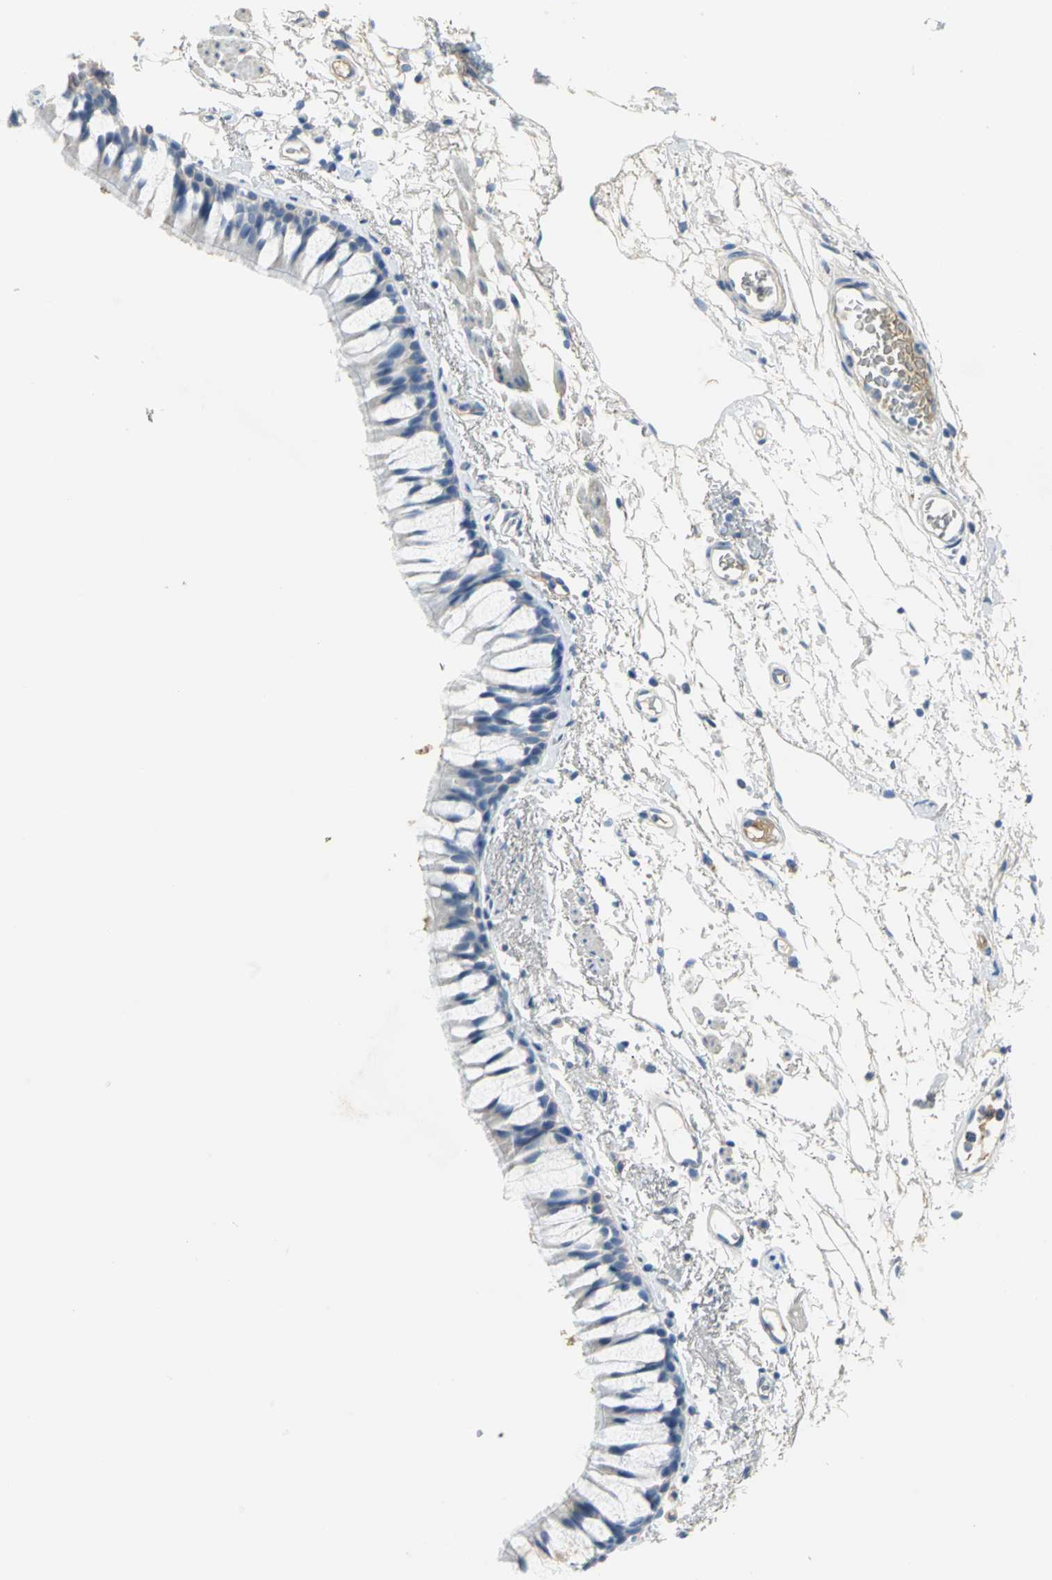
{"staining": {"intensity": "moderate", "quantity": "<25%", "location": "cytoplasmic/membranous"}, "tissue": "bronchus", "cell_type": "Respiratory epithelial cells", "image_type": "normal", "snomed": [{"axis": "morphology", "description": "Normal tissue, NOS"}, {"axis": "topography", "description": "Bronchus"}], "caption": "Immunohistochemistry staining of normal bronchus, which shows low levels of moderate cytoplasmic/membranous staining in about <25% of respiratory epithelial cells indicating moderate cytoplasmic/membranous protein positivity. The staining was performed using DAB (brown) for protein detection and nuclei were counterstained in hematoxylin (blue).", "gene": "GYG2", "patient": {"sex": "female", "age": 73}}